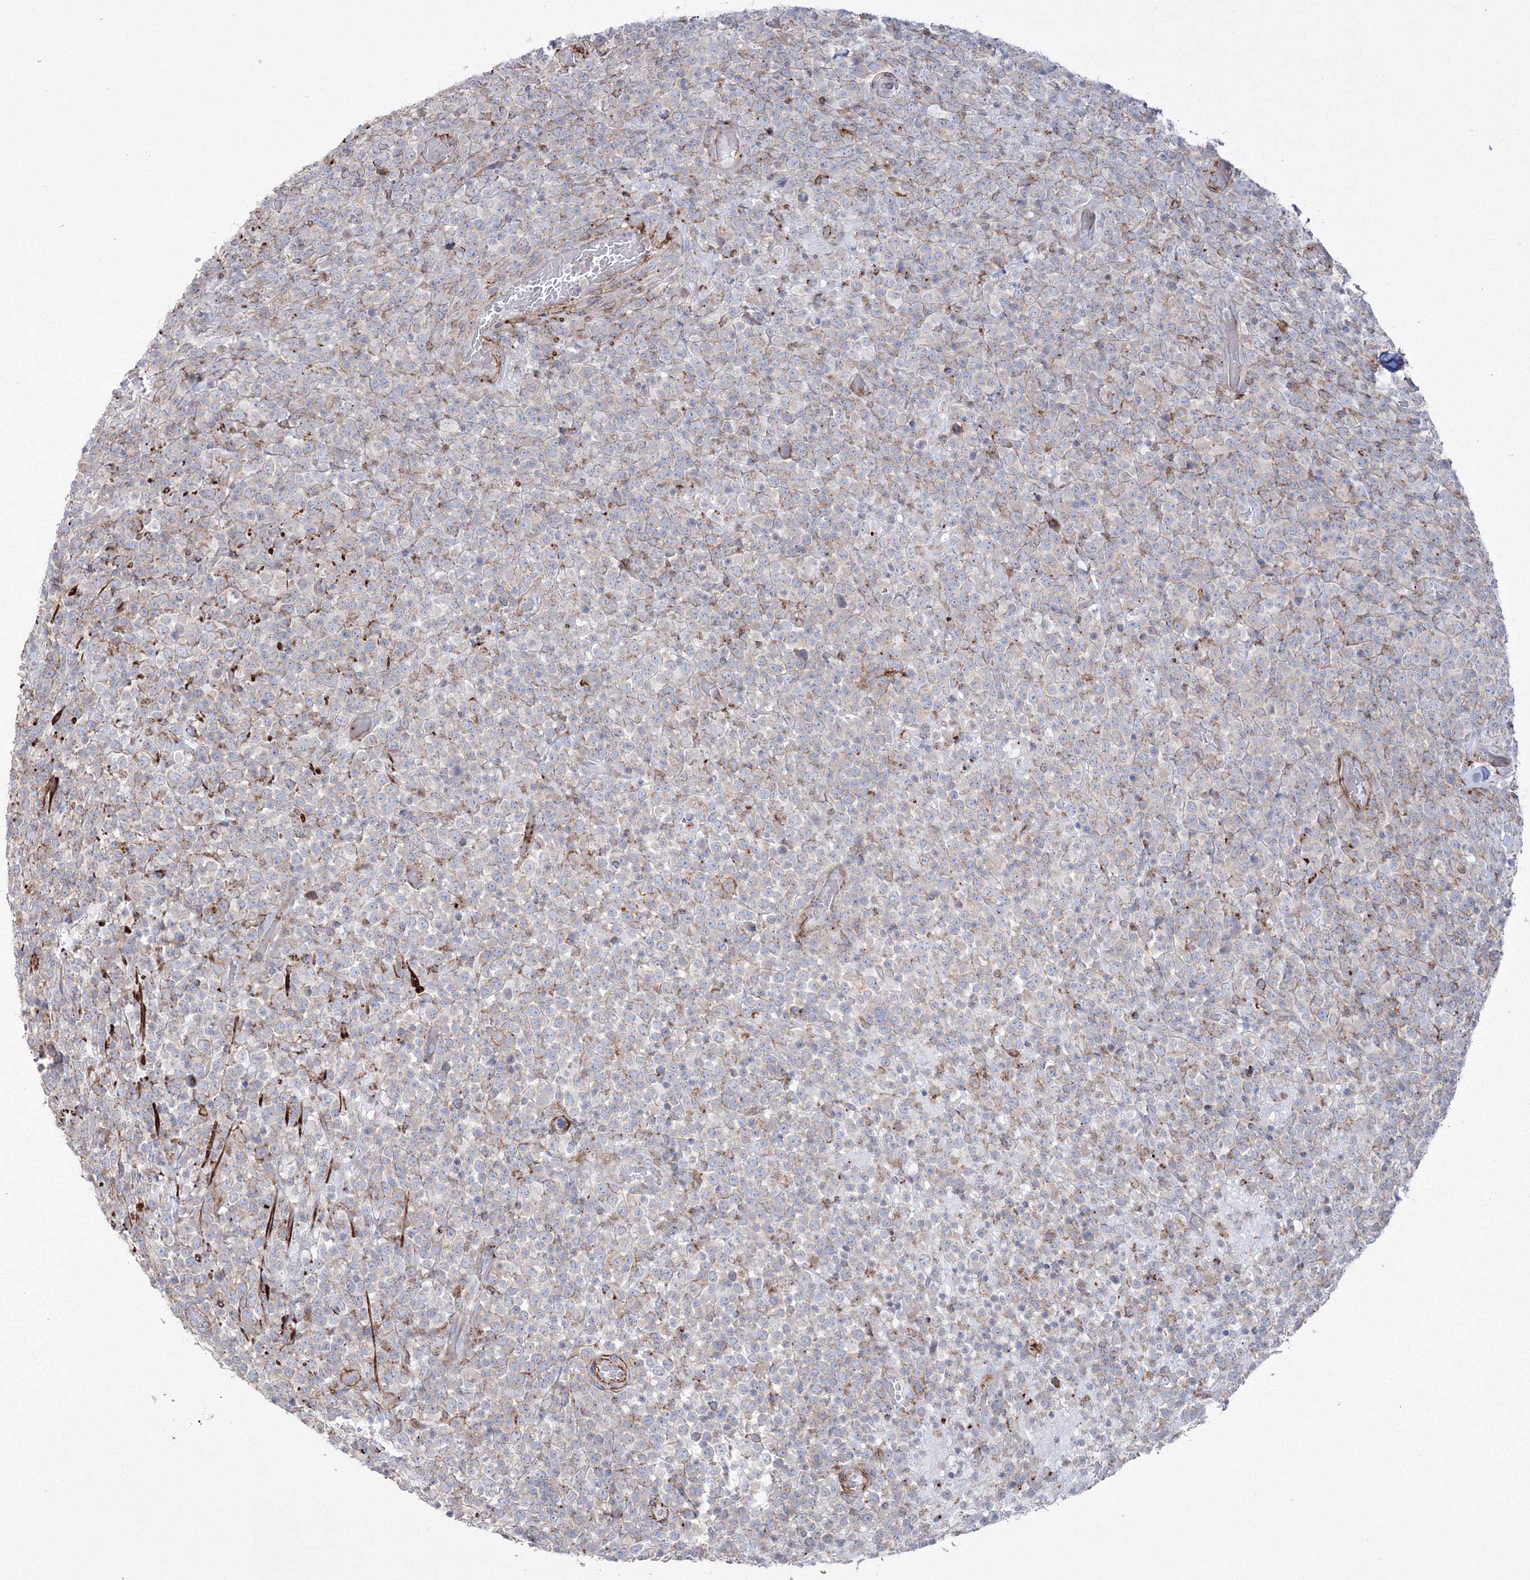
{"staining": {"intensity": "negative", "quantity": "none", "location": "none"}, "tissue": "lymphoma", "cell_type": "Tumor cells", "image_type": "cancer", "snomed": [{"axis": "morphology", "description": "Malignant lymphoma, non-Hodgkin's type, High grade"}, {"axis": "topography", "description": "Colon"}], "caption": "DAB (3,3'-diaminobenzidine) immunohistochemical staining of high-grade malignant lymphoma, non-Hodgkin's type exhibits no significant positivity in tumor cells.", "gene": "GPR82", "patient": {"sex": "female", "age": 53}}